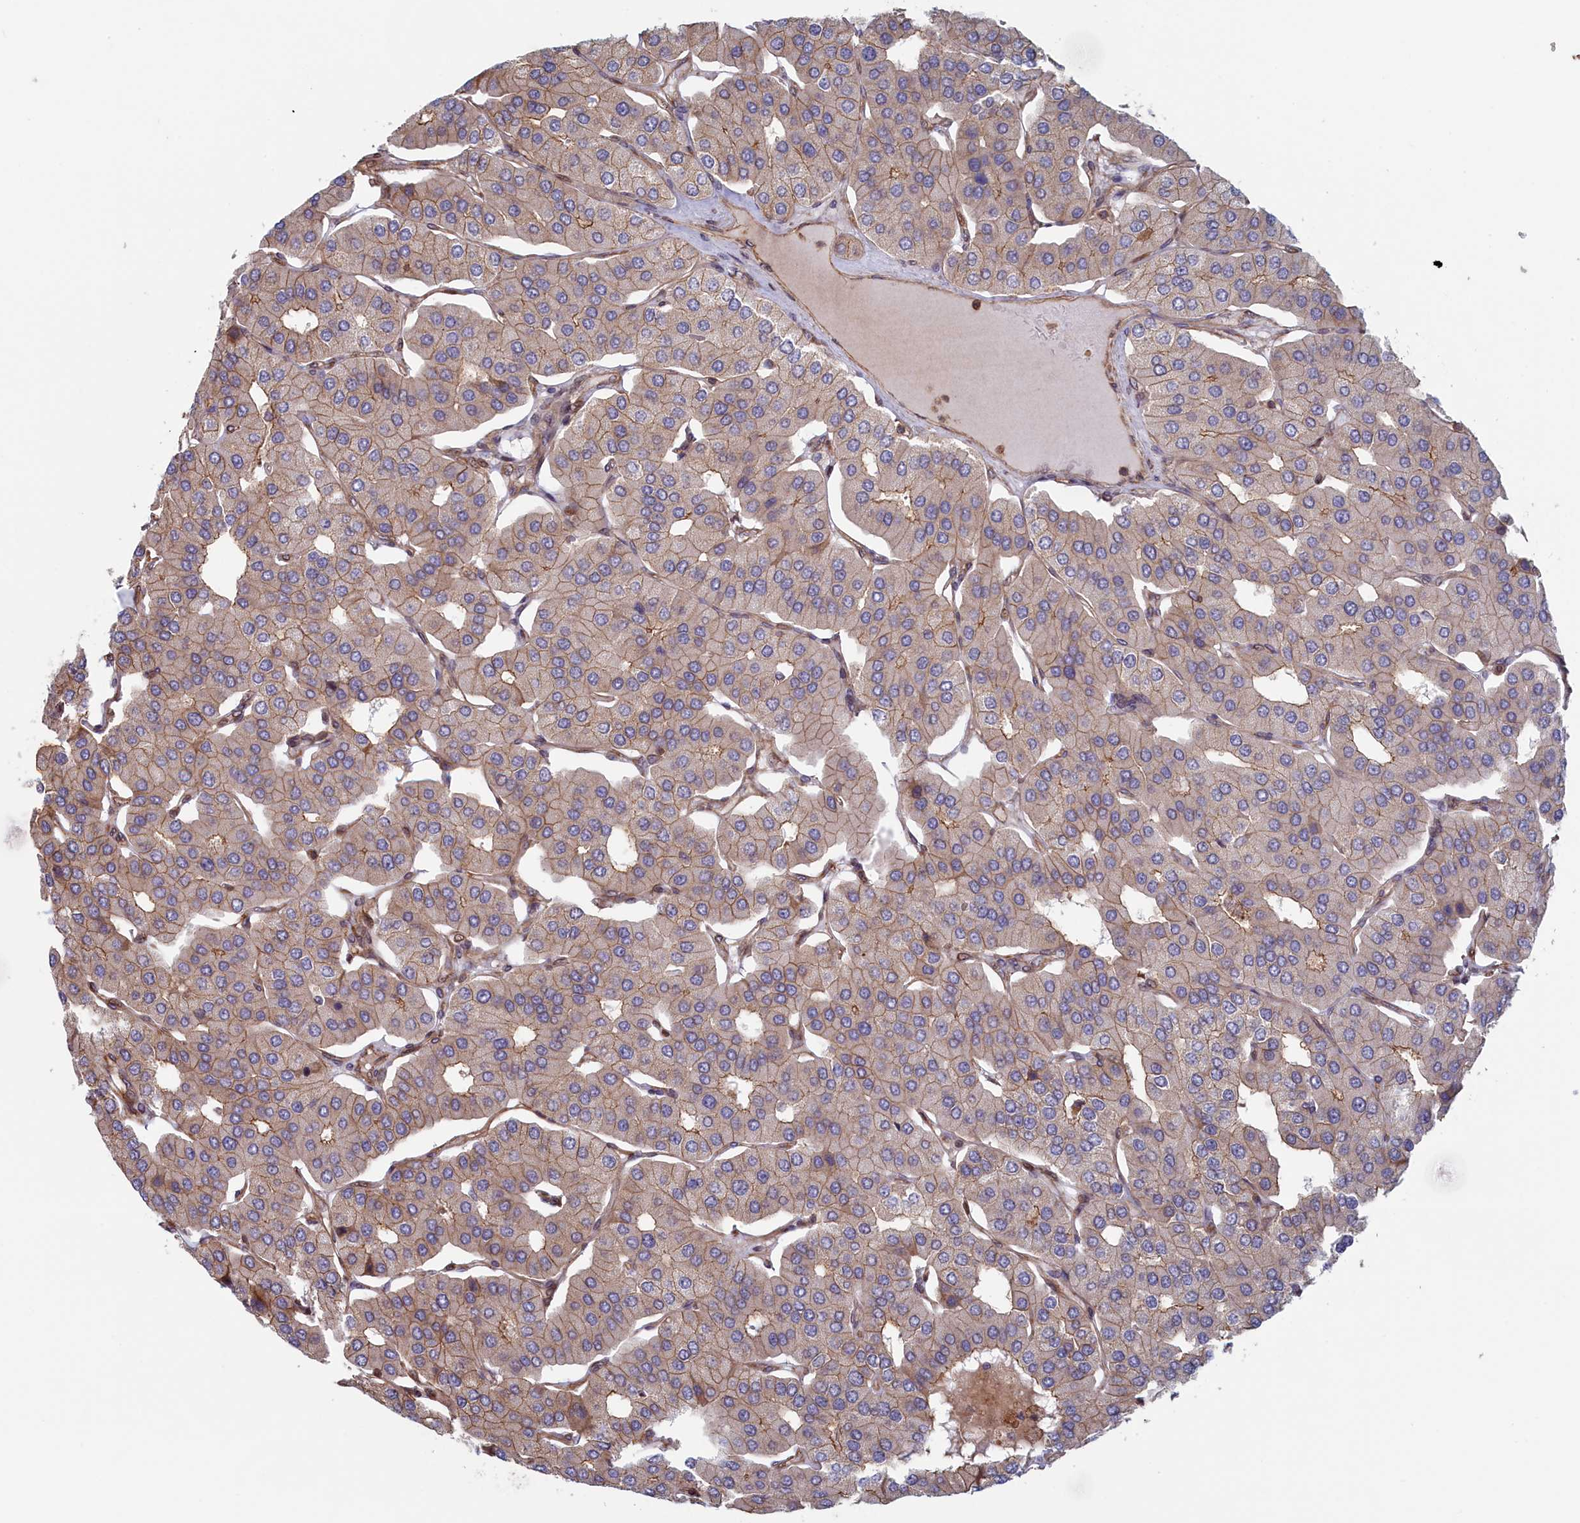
{"staining": {"intensity": "weak", "quantity": "25%-75%", "location": "cytoplasmic/membranous"}, "tissue": "parathyroid gland", "cell_type": "Glandular cells", "image_type": "normal", "snomed": [{"axis": "morphology", "description": "Normal tissue, NOS"}, {"axis": "morphology", "description": "Adenoma, NOS"}, {"axis": "topography", "description": "Parathyroid gland"}], "caption": "Immunohistochemistry (IHC) staining of normal parathyroid gland, which reveals low levels of weak cytoplasmic/membranous positivity in approximately 25%-75% of glandular cells indicating weak cytoplasmic/membranous protein positivity. The staining was performed using DAB (3,3'-diaminobenzidine) (brown) for protein detection and nuclei were counterstained in hematoxylin (blue).", "gene": "RILPL1", "patient": {"sex": "female", "age": 86}}